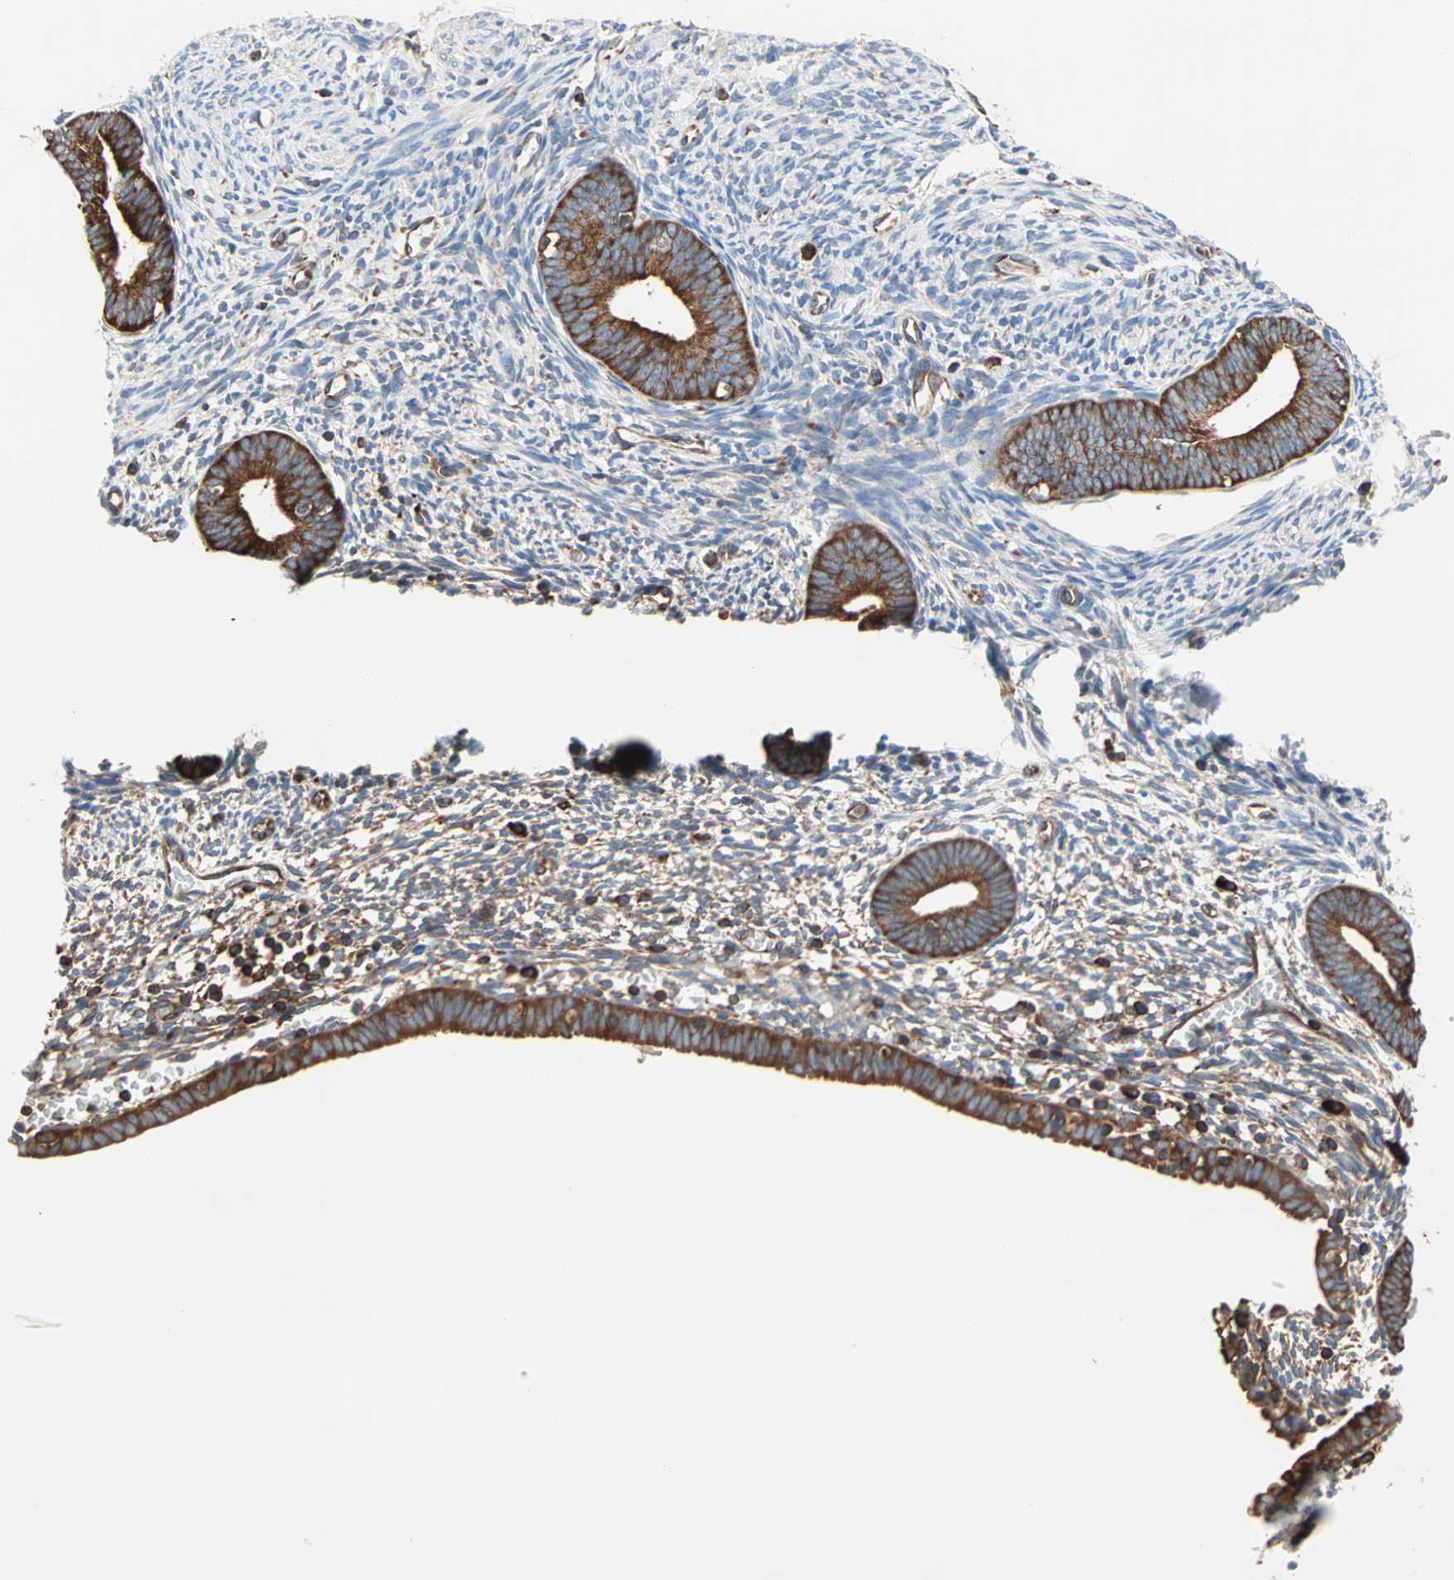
{"staining": {"intensity": "moderate", "quantity": ">75%", "location": "cytoplasmic/membranous"}, "tissue": "endometrium", "cell_type": "Cells in endometrial stroma", "image_type": "normal", "snomed": [{"axis": "morphology", "description": "Normal tissue, NOS"}, {"axis": "morphology", "description": "Atrophy, NOS"}, {"axis": "topography", "description": "Uterus"}, {"axis": "topography", "description": "Endometrium"}], "caption": "Protein analysis of unremarkable endometrium demonstrates moderate cytoplasmic/membranous expression in about >75% of cells in endometrial stroma. (Stains: DAB in brown, nuclei in blue, Microscopy: brightfield microscopy at high magnification).", "gene": "EEF2", "patient": {"sex": "female", "age": 68}}